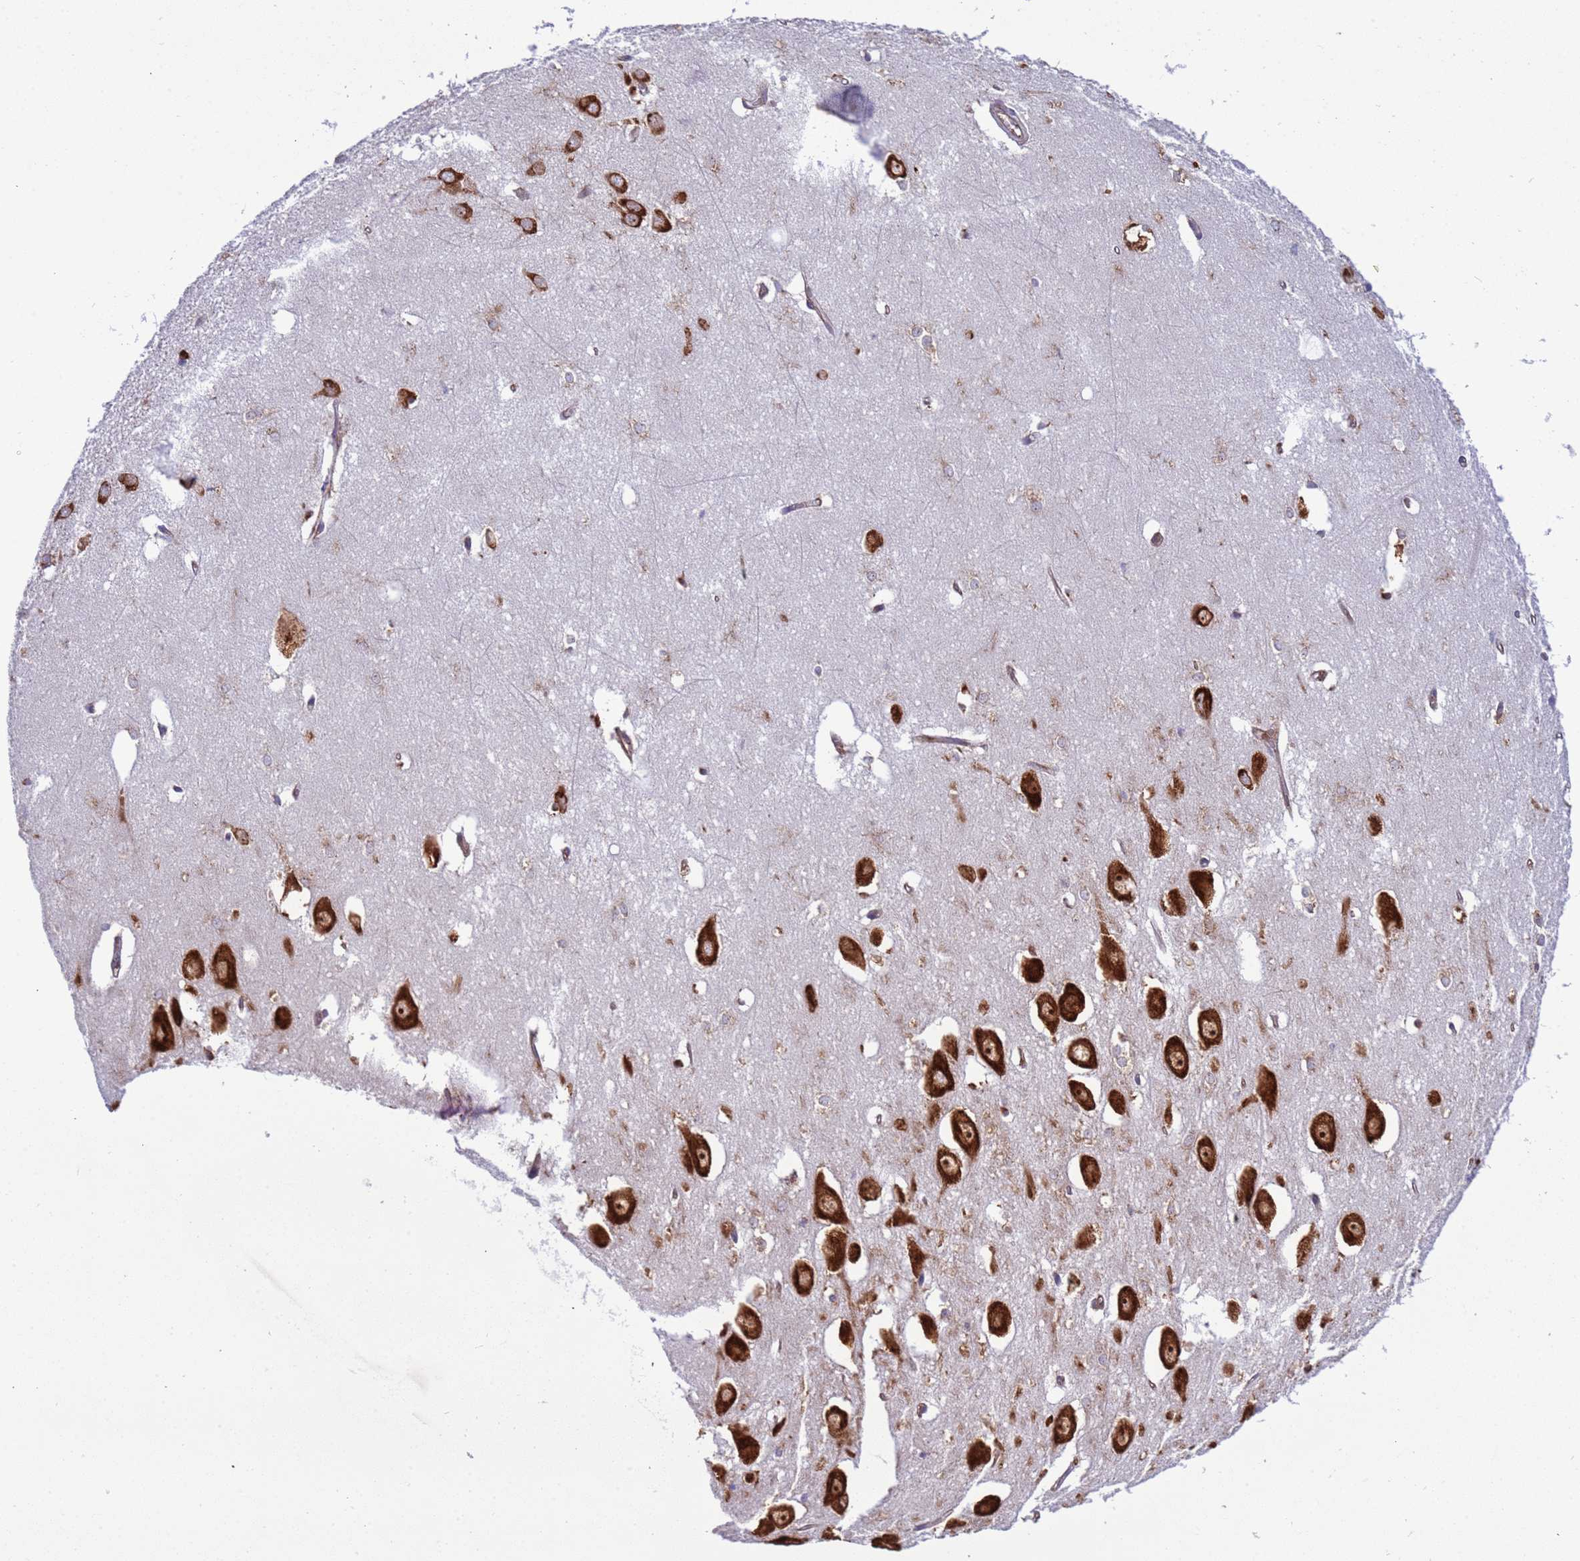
{"staining": {"intensity": "strong", "quantity": "25%-75%", "location": "cytoplasmic/membranous,nuclear"}, "tissue": "hippocampus", "cell_type": "Glial cells", "image_type": "normal", "snomed": [{"axis": "morphology", "description": "Normal tissue, NOS"}, {"axis": "topography", "description": "Hippocampus"}], "caption": "Strong cytoplasmic/membranous,nuclear expression for a protein is seen in approximately 25%-75% of glial cells of normal hippocampus using immunohistochemistry.", "gene": "RPL36", "patient": {"sex": "female", "age": 64}}